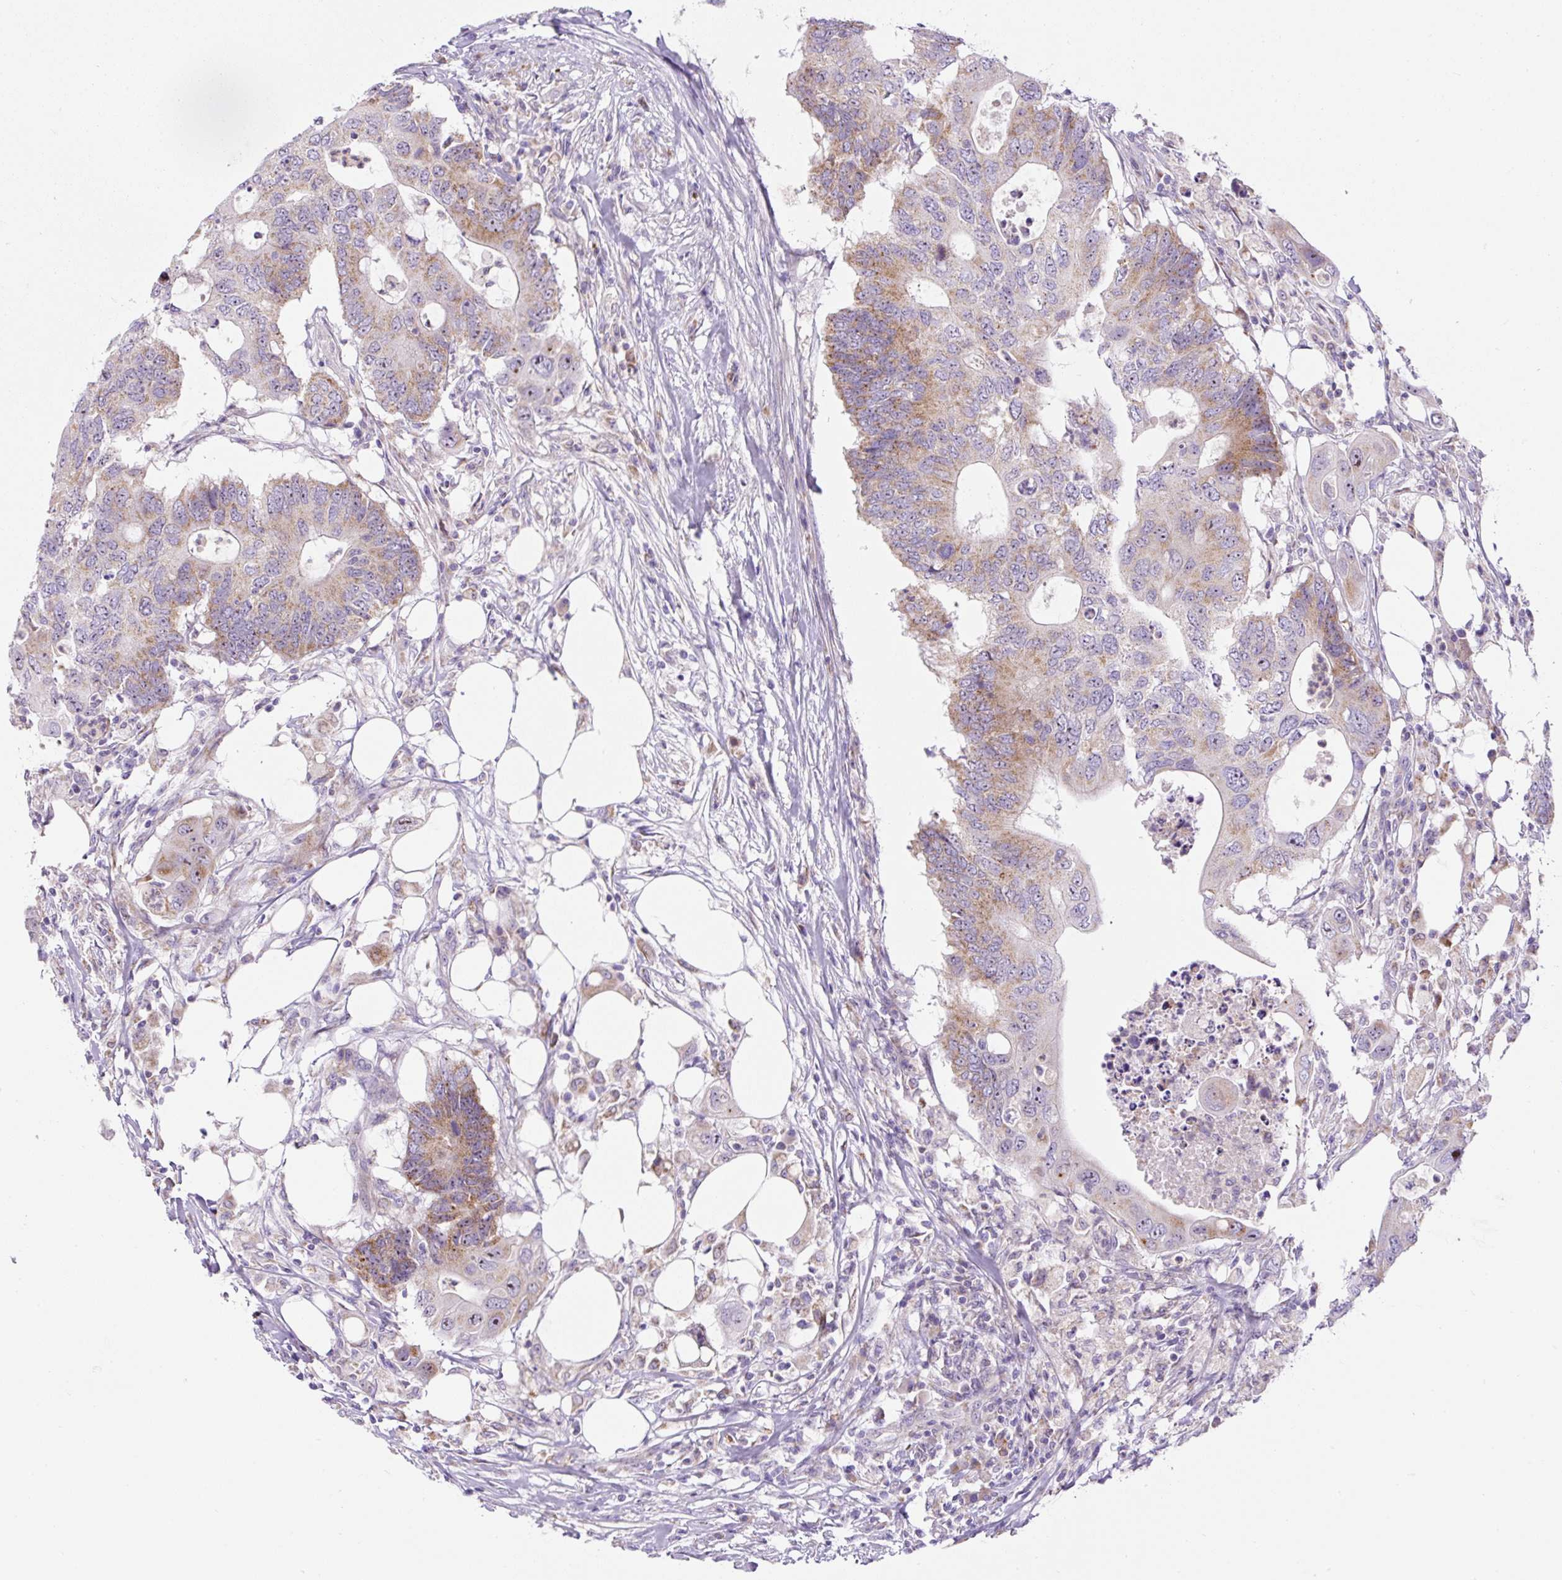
{"staining": {"intensity": "moderate", "quantity": "25%-75%", "location": "cytoplasmic/membranous"}, "tissue": "colorectal cancer", "cell_type": "Tumor cells", "image_type": "cancer", "snomed": [{"axis": "morphology", "description": "Adenocarcinoma, NOS"}, {"axis": "topography", "description": "Colon"}], "caption": "An image of human colorectal adenocarcinoma stained for a protein displays moderate cytoplasmic/membranous brown staining in tumor cells.", "gene": "ZNF596", "patient": {"sex": "male", "age": 71}}